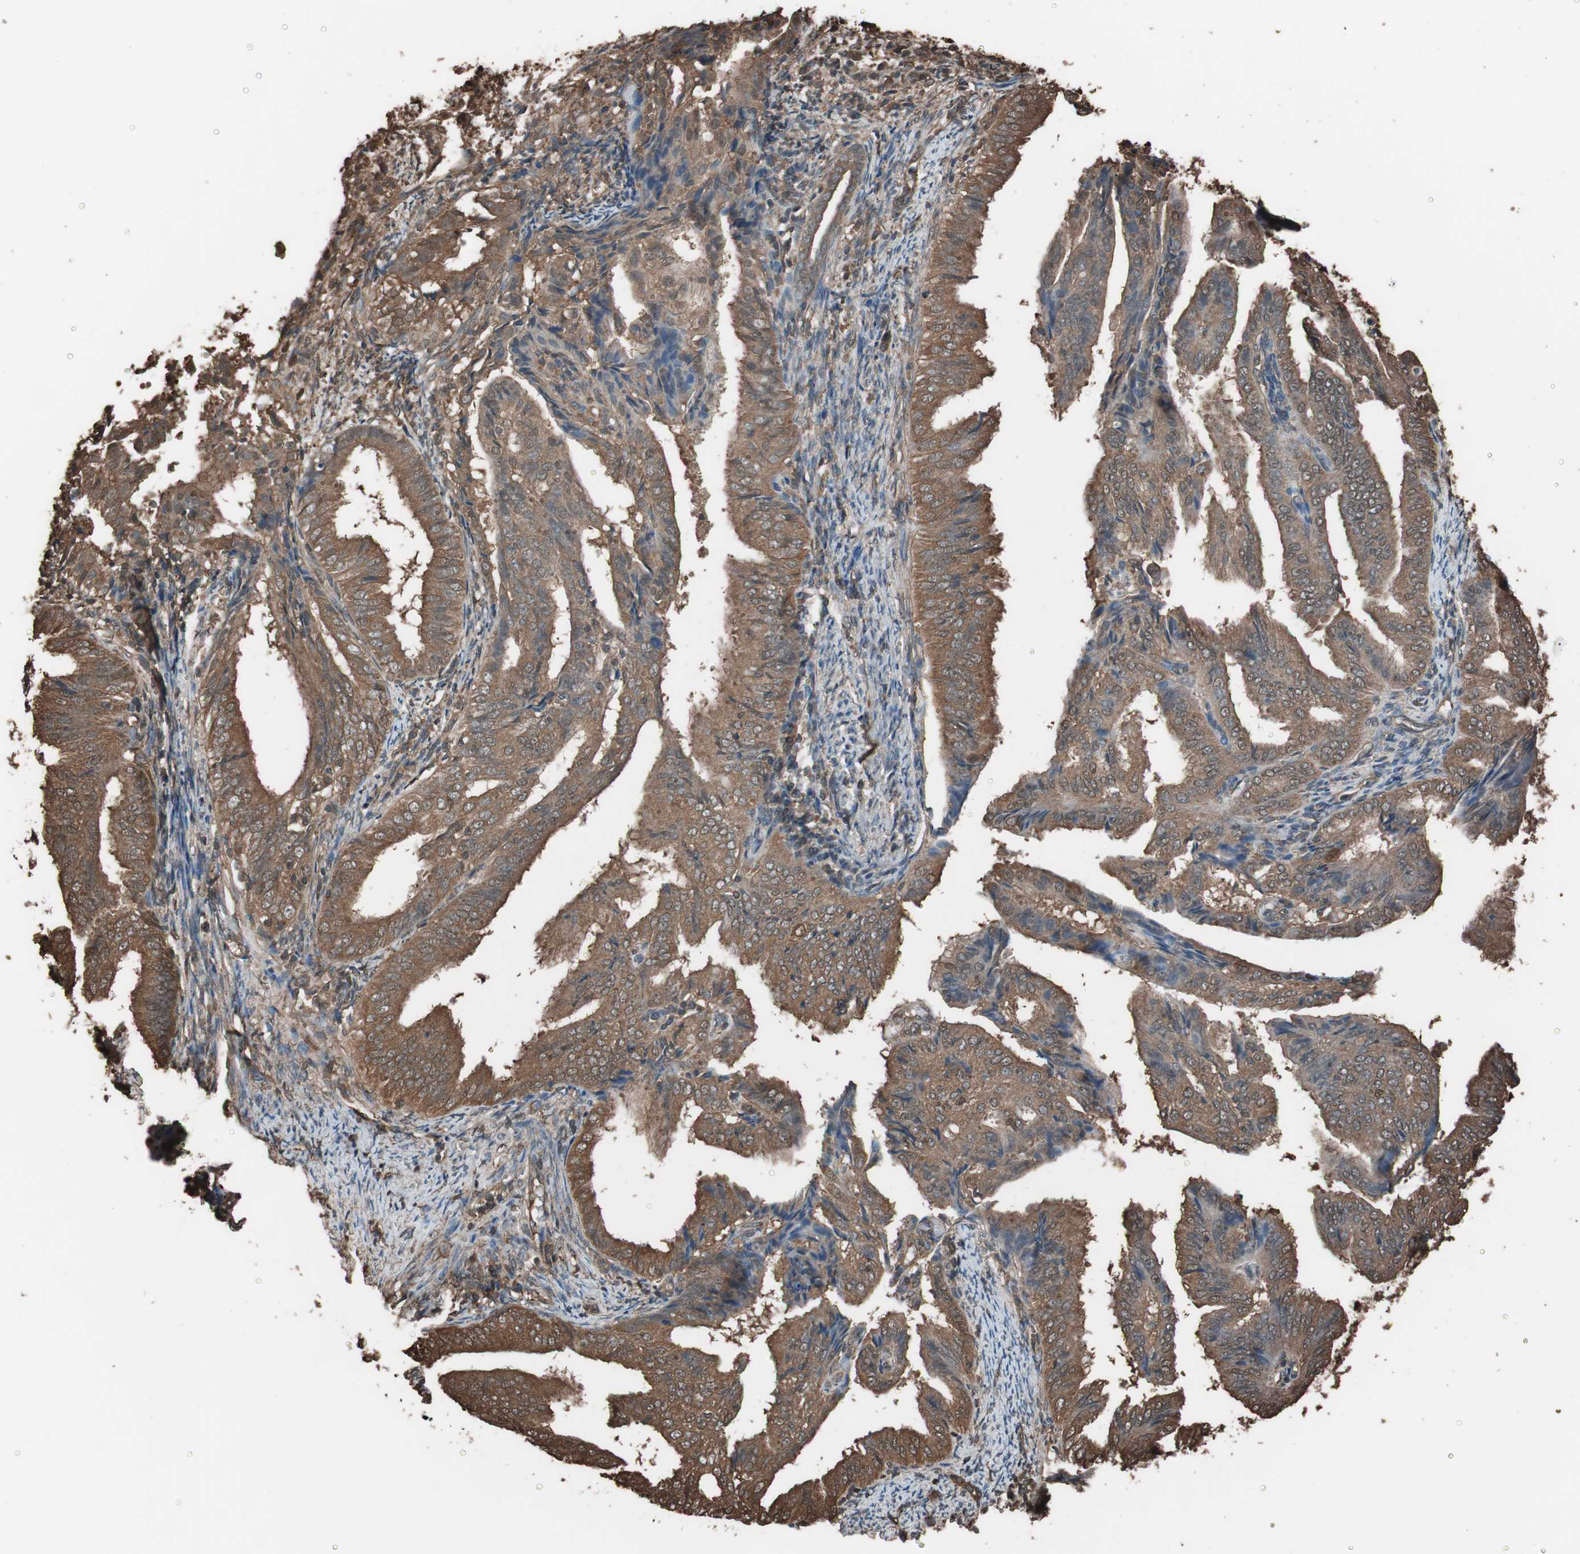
{"staining": {"intensity": "strong", "quantity": ">75%", "location": "cytoplasmic/membranous"}, "tissue": "endometrial cancer", "cell_type": "Tumor cells", "image_type": "cancer", "snomed": [{"axis": "morphology", "description": "Adenocarcinoma, NOS"}, {"axis": "topography", "description": "Endometrium"}], "caption": "Protein staining of adenocarcinoma (endometrial) tissue reveals strong cytoplasmic/membranous staining in approximately >75% of tumor cells.", "gene": "CALM2", "patient": {"sex": "female", "age": 58}}